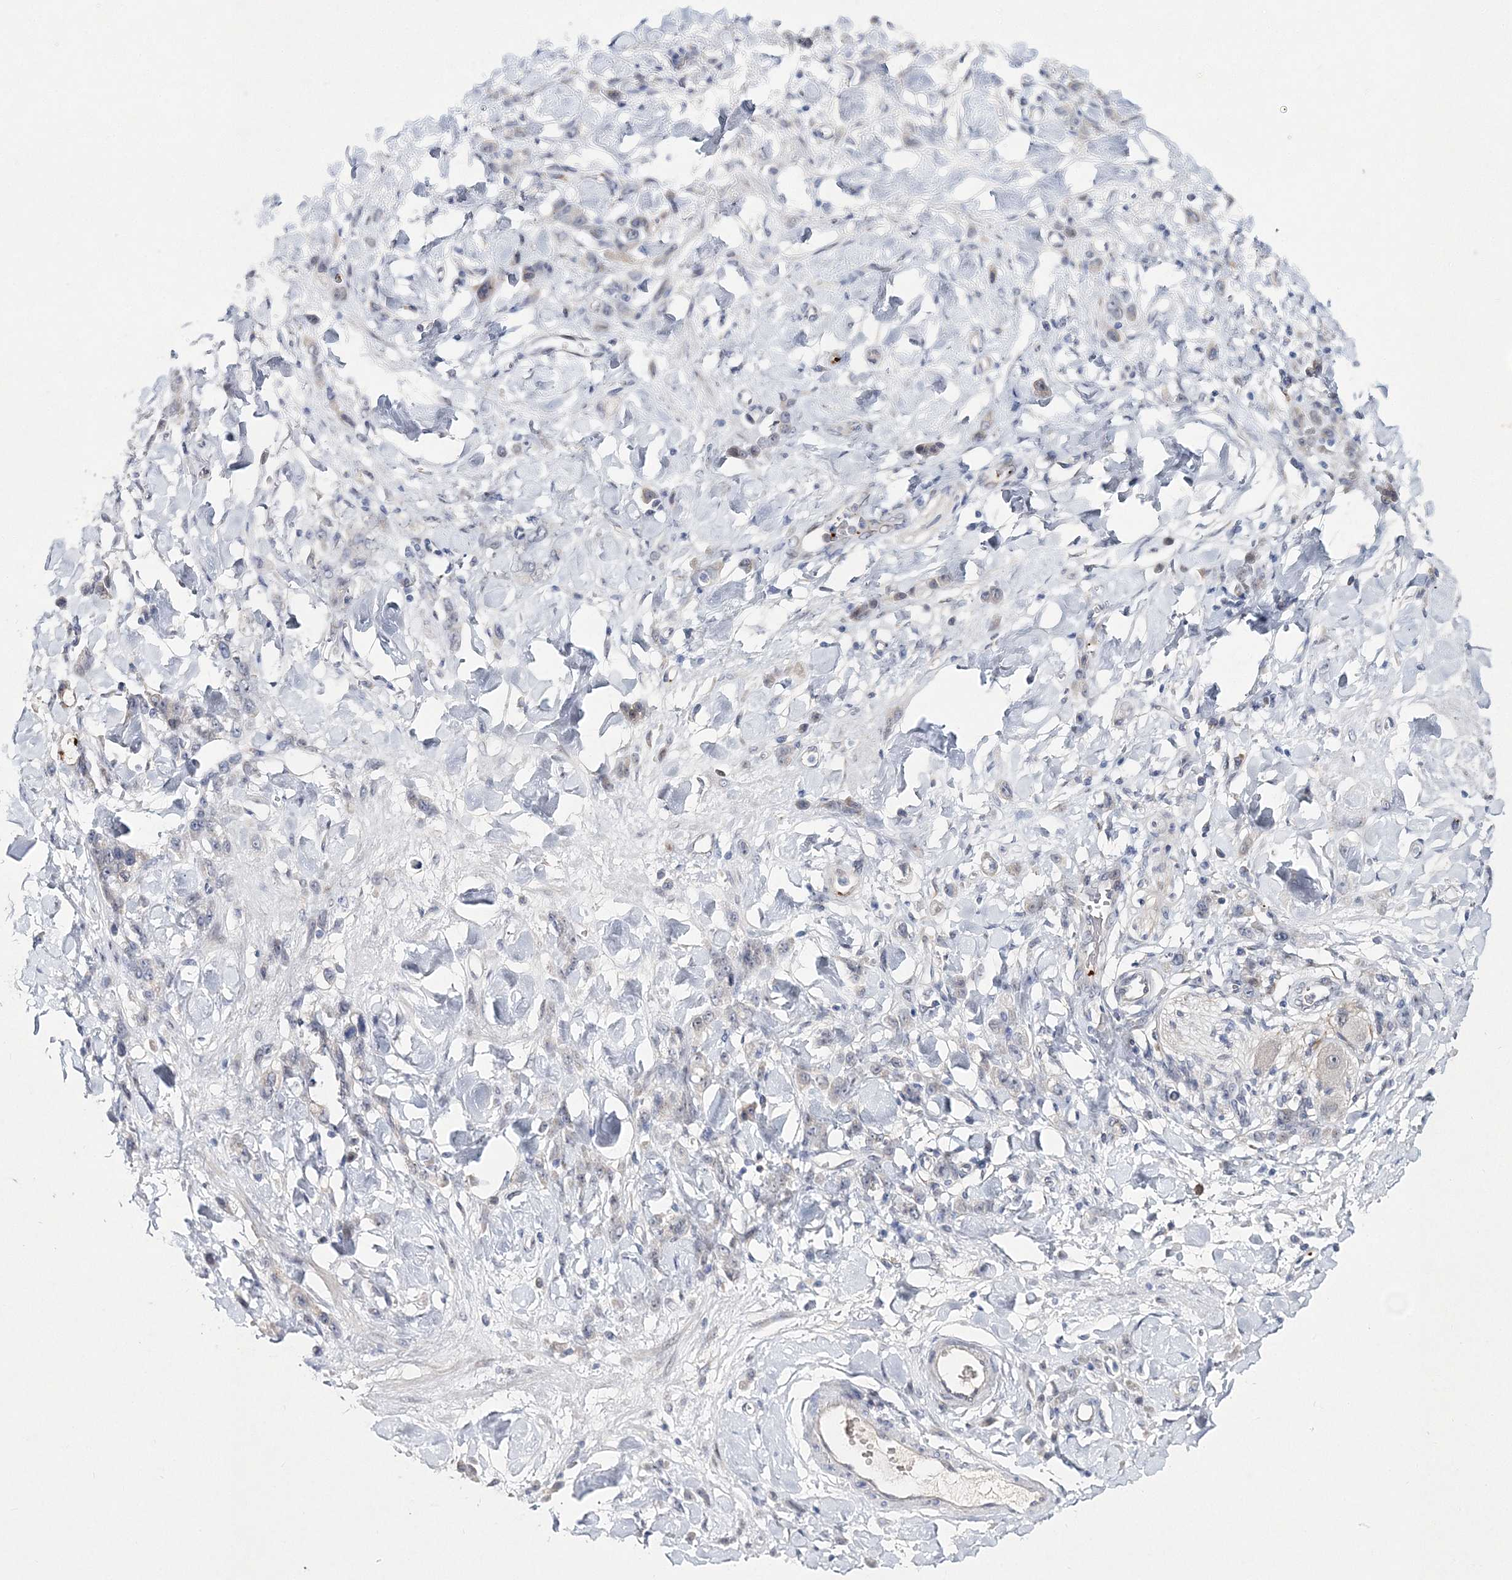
{"staining": {"intensity": "negative", "quantity": "none", "location": "none"}, "tissue": "stomach cancer", "cell_type": "Tumor cells", "image_type": "cancer", "snomed": [{"axis": "morphology", "description": "Normal tissue, NOS"}, {"axis": "morphology", "description": "Adenocarcinoma, NOS"}, {"axis": "topography", "description": "Stomach"}], "caption": "DAB (3,3'-diaminobenzidine) immunohistochemical staining of stomach cancer (adenocarcinoma) reveals no significant expression in tumor cells.", "gene": "MYOZ2", "patient": {"sex": "male", "age": 82}}